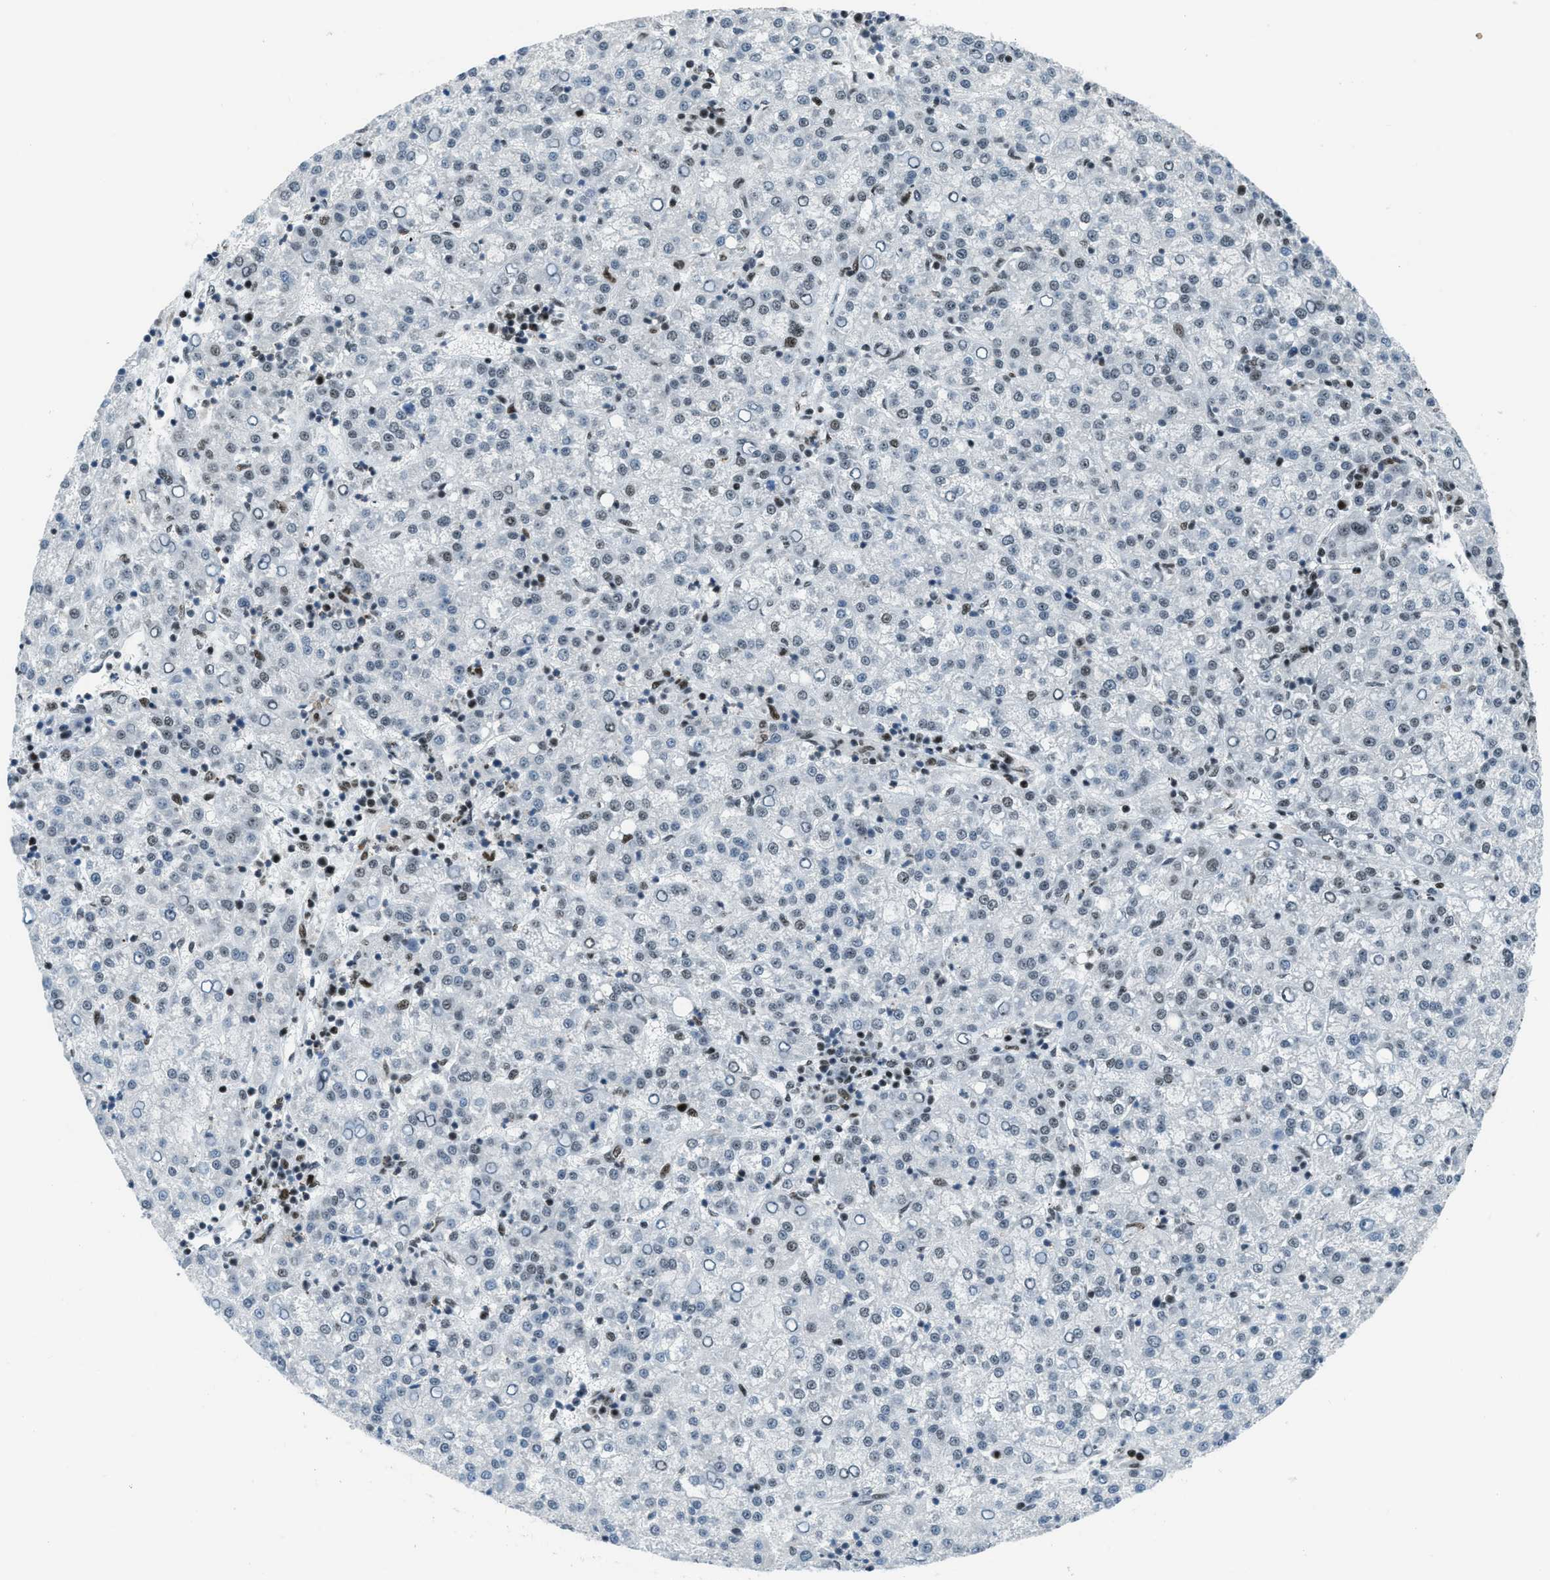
{"staining": {"intensity": "moderate", "quantity": "<25%", "location": "nuclear"}, "tissue": "liver cancer", "cell_type": "Tumor cells", "image_type": "cancer", "snomed": [{"axis": "morphology", "description": "Carcinoma, Hepatocellular, NOS"}, {"axis": "topography", "description": "Liver"}], "caption": "IHC of liver hepatocellular carcinoma reveals low levels of moderate nuclear expression in about <25% of tumor cells.", "gene": "RAD51B", "patient": {"sex": "female", "age": 58}}